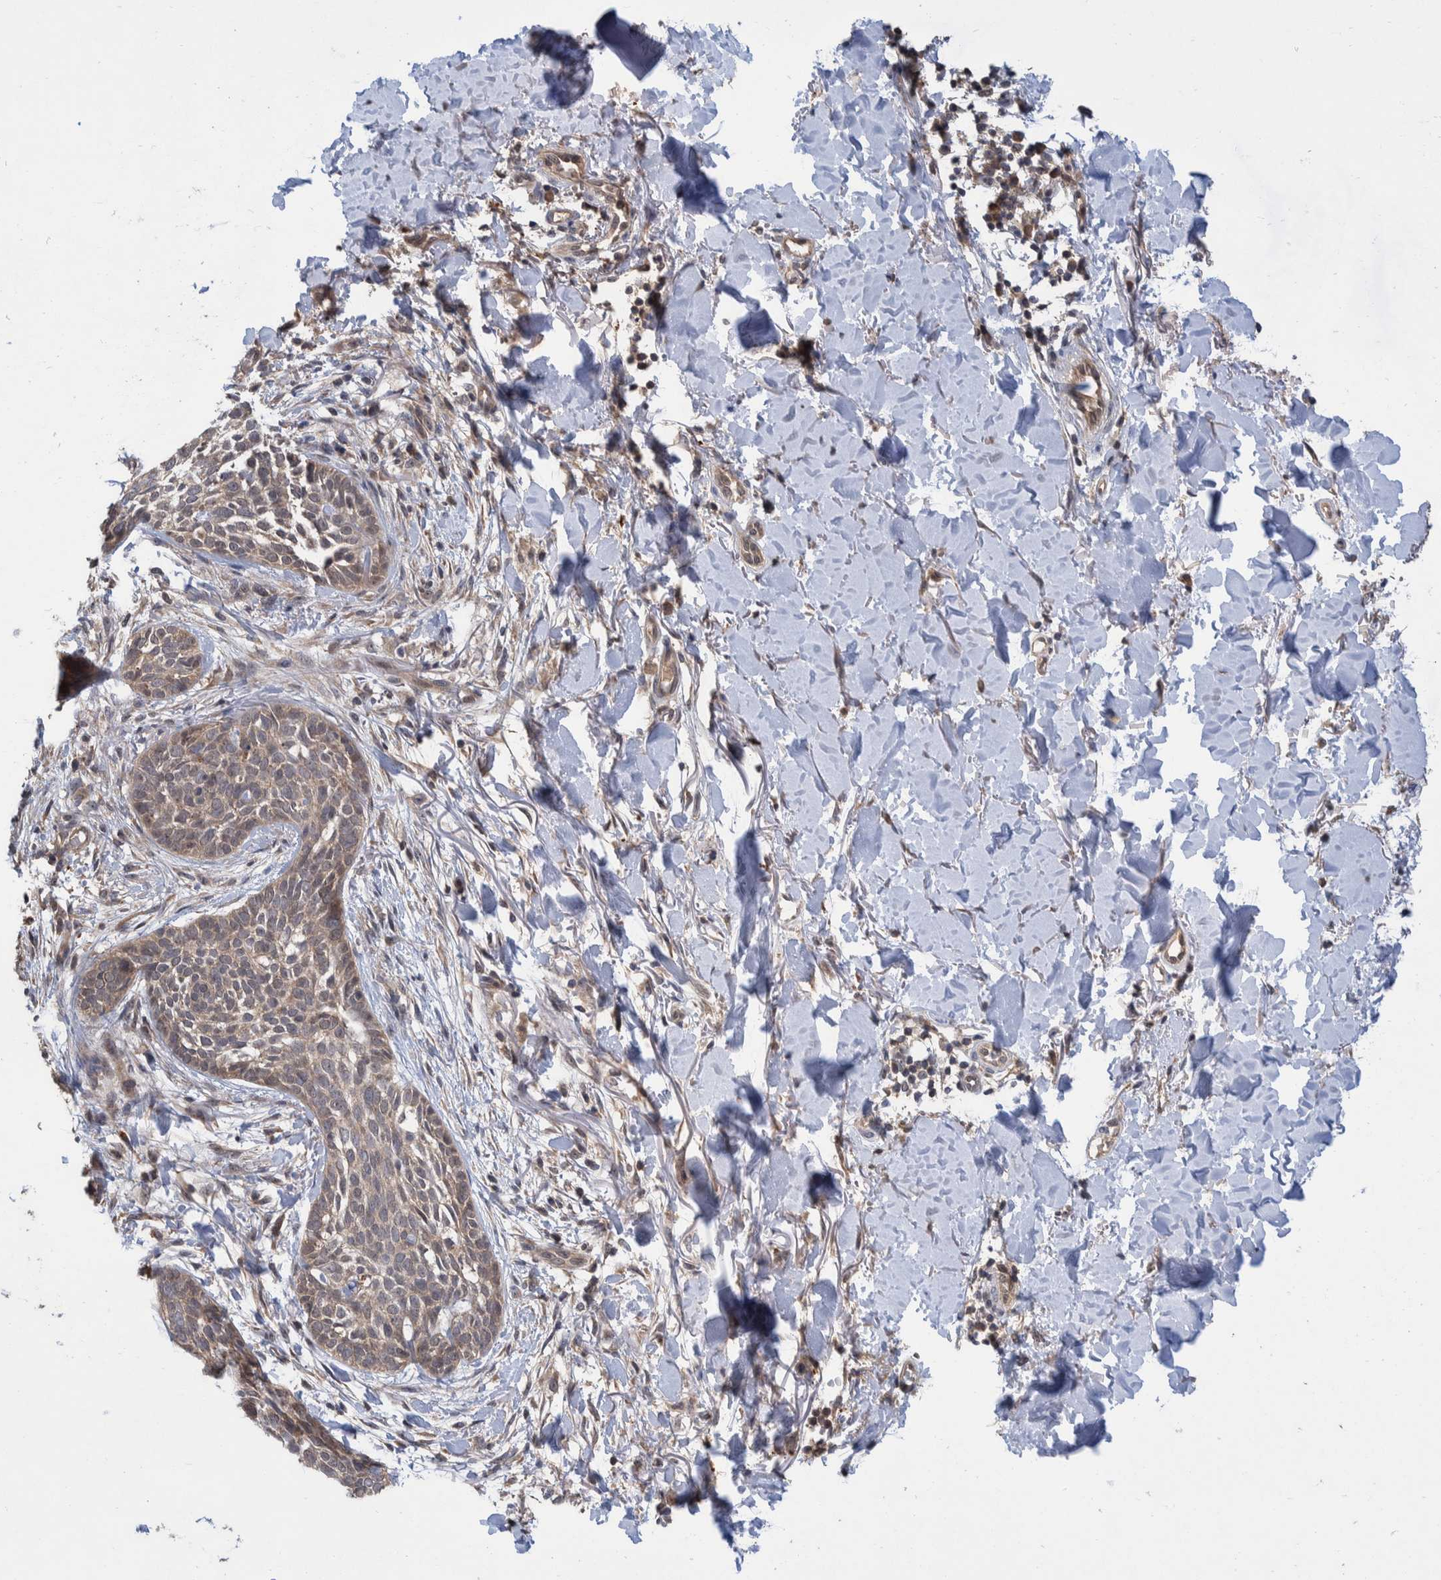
{"staining": {"intensity": "weak", "quantity": ">75%", "location": "cytoplasmic/membranous"}, "tissue": "skin cancer", "cell_type": "Tumor cells", "image_type": "cancer", "snomed": [{"axis": "morphology", "description": "Normal tissue, NOS"}, {"axis": "morphology", "description": "Basal cell carcinoma"}, {"axis": "topography", "description": "Skin"}], "caption": "Protein staining of skin cancer tissue reveals weak cytoplasmic/membranous positivity in approximately >75% of tumor cells. Immunohistochemistry (ihc) stains the protein of interest in brown and the nuclei are stained blue.", "gene": "PLPBP", "patient": {"sex": "male", "age": 67}}